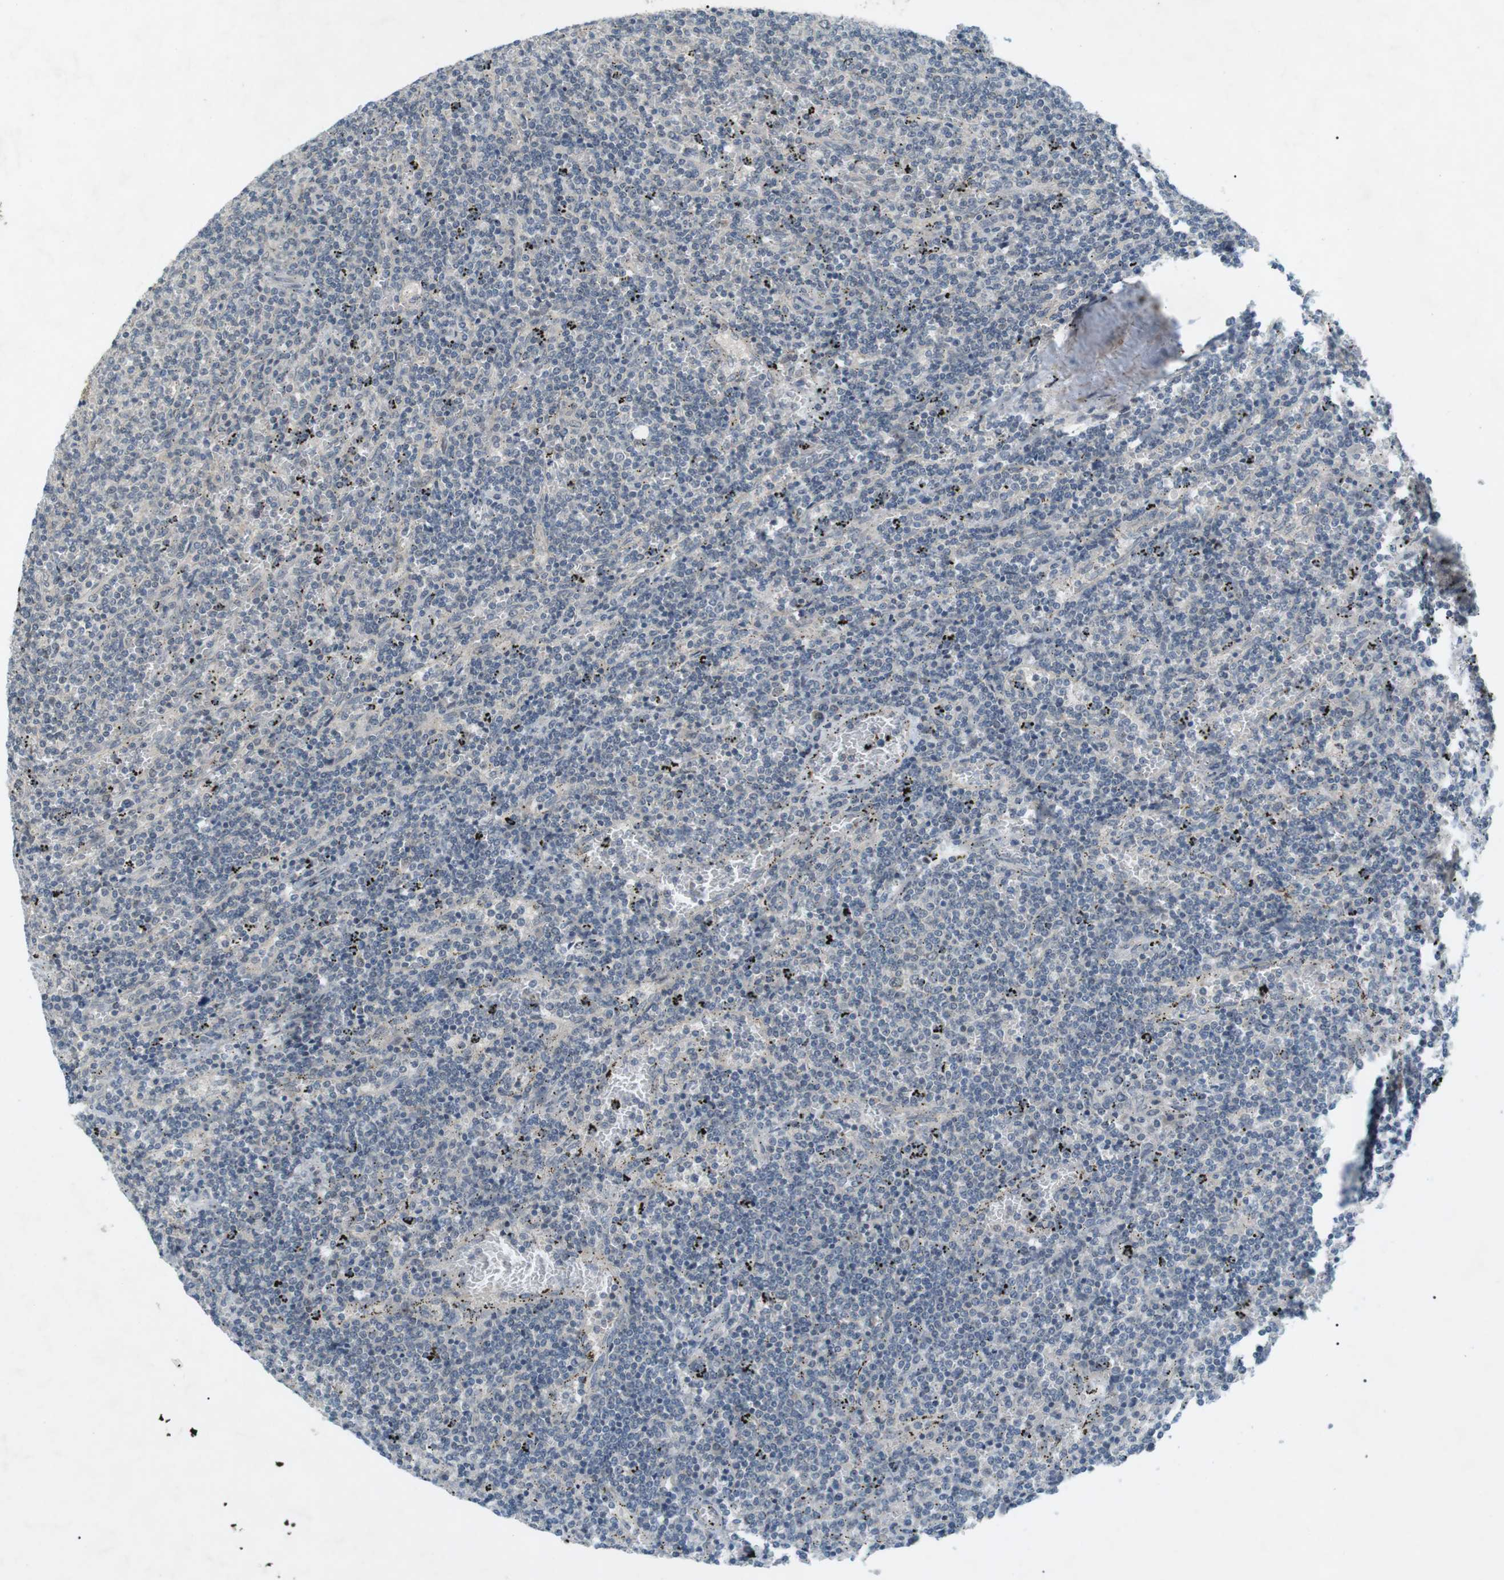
{"staining": {"intensity": "negative", "quantity": "none", "location": "none"}, "tissue": "lymphoma", "cell_type": "Tumor cells", "image_type": "cancer", "snomed": [{"axis": "morphology", "description": "Malignant lymphoma, non-Hodgkin's type, Low grade"}, {"axis": "topography", "description": "Spleen"}], "caption": "A histopathology image of human lymphoma is negative for staining in tumor cells.", "gene": "RTN3", "patient": {"sex": "female", "age": 50}}